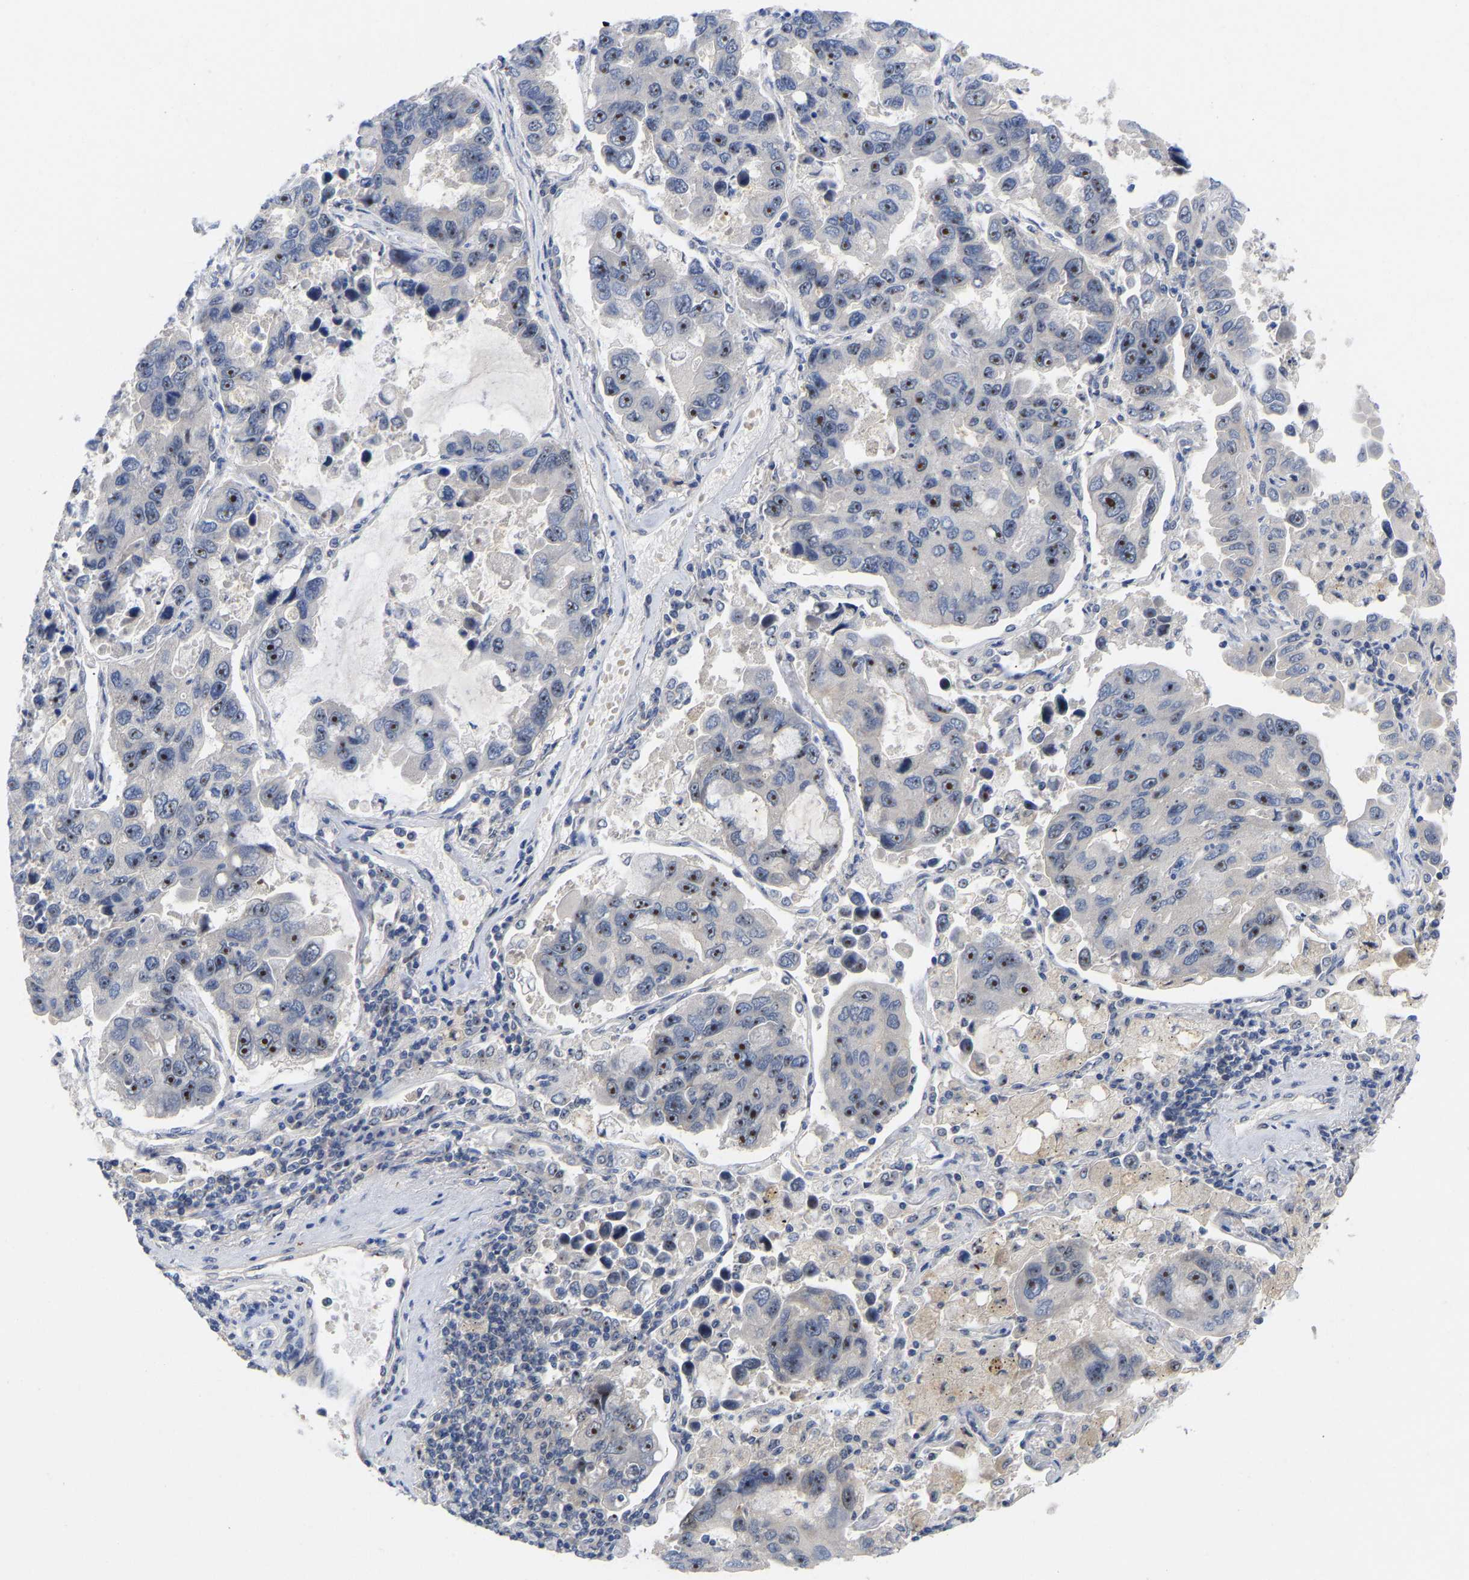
{"staining": {"intensity": "moderate", "quantity": "25%-75%", "location": "nuclear"}, "tissue": "lung cancer", "cell_type": "Tumor cells", "image_type": "cancer", "snomed": [{"axis": "morphology", "description": "Adenocarcinoma, NOS"}, {"axis": "topography", "description": "Lung"}], "caption": "Immunohistochemistry (DAB) staining of lung cancer displays moderate nuclear protein positivity in approximately 25%-75% of tumor cells.", "gene": "NLE1", "patient": {"sex": "male", "age": 64}}